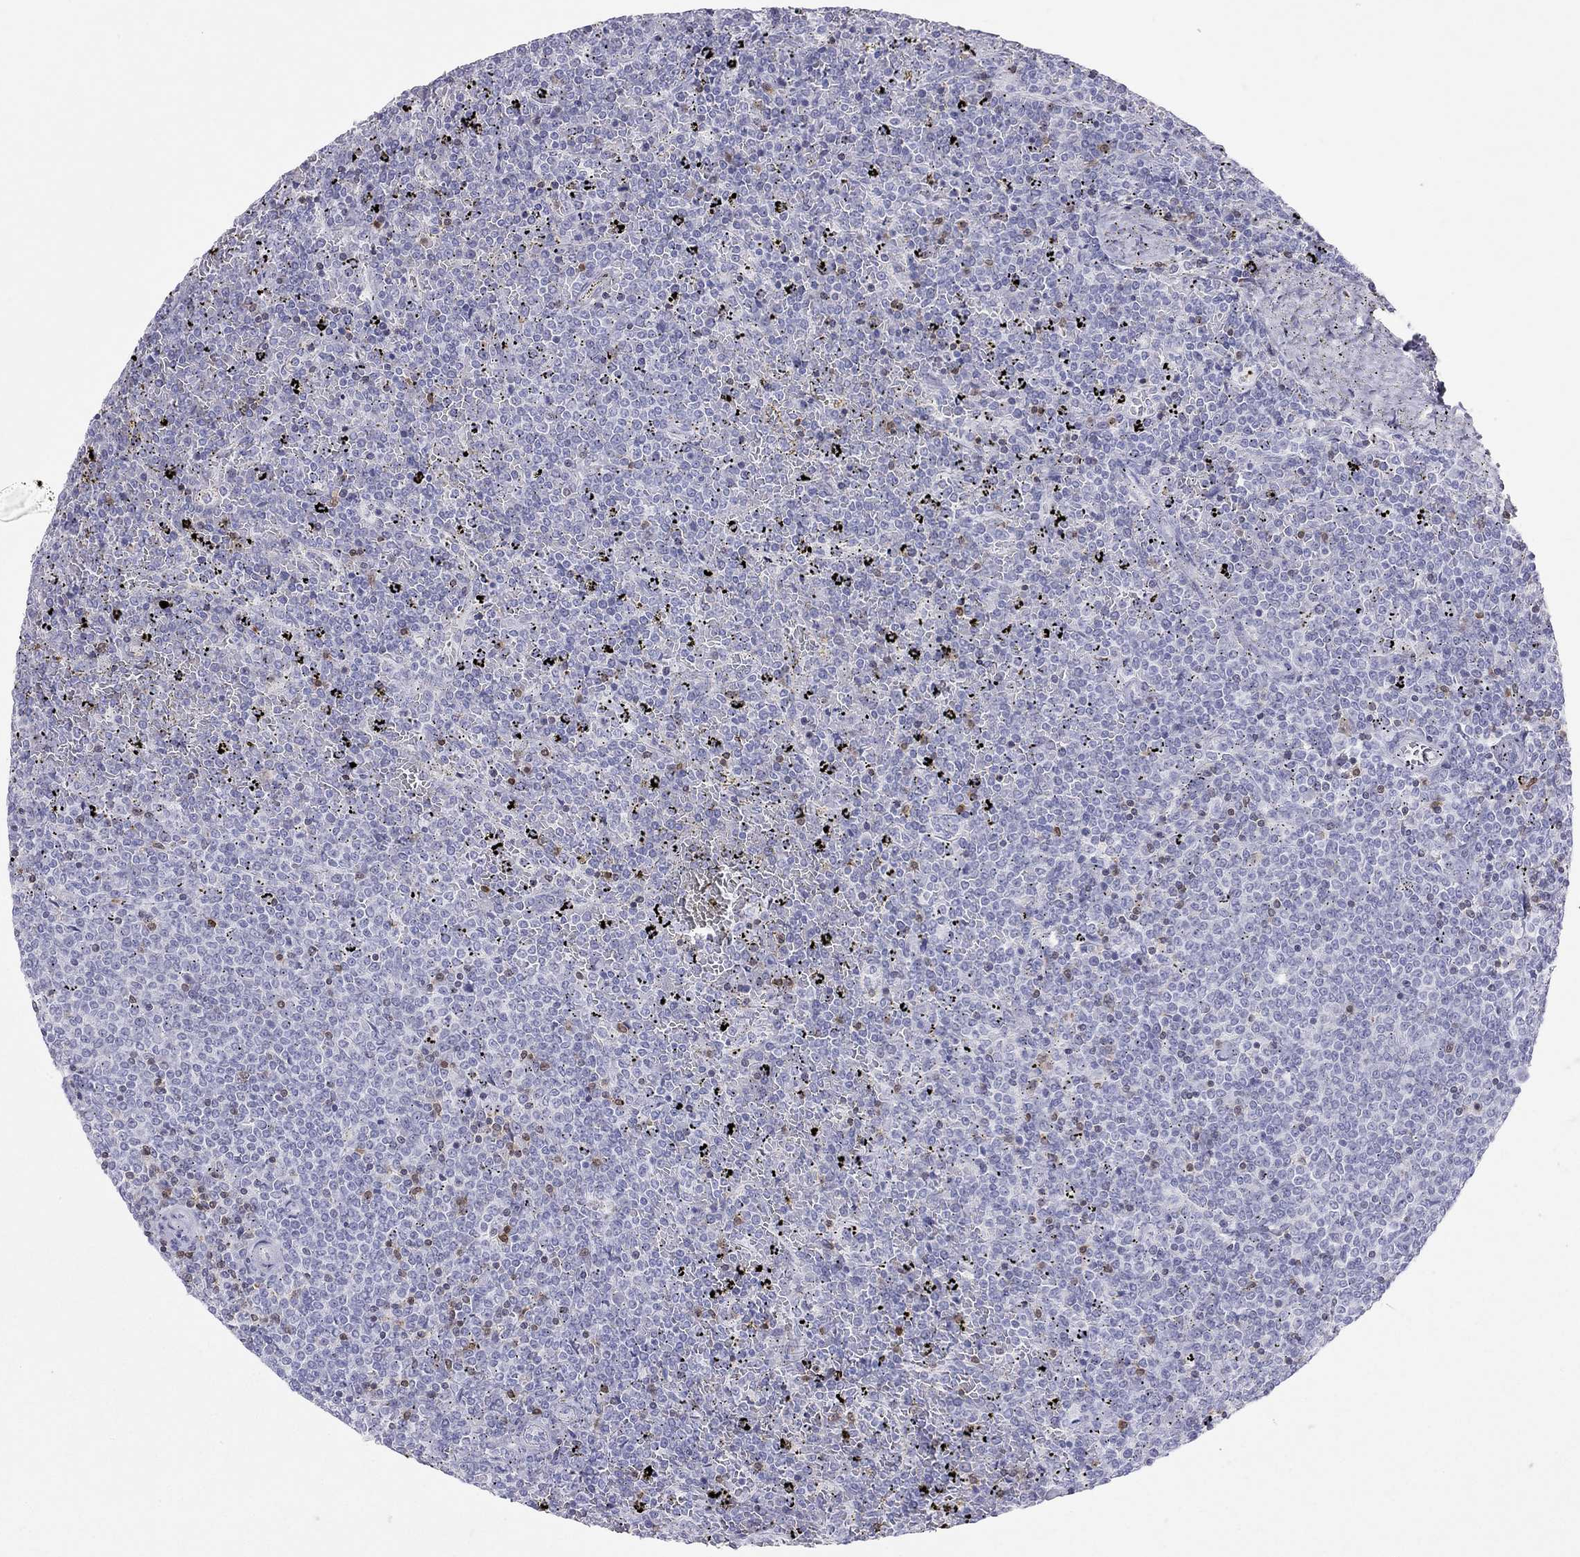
{"staining": {"intensity": "negative", "quantity": "none", "location": "none"}, "tissue": "lymphoma", "cell_type": "Tumor cells", "image_type": "cancer", "snomed": [{"axis": "morphology", "description": "Malignant lymphoma, non-Hodgkin's type, Low grade"}, {"axis": "topography", "description": "Spleen"}], "caption": "Lymphoma was stained to show a protein in brown. There is no significant positivity in tumor cells.", "gene": "SH2D2A", "patient": {"sex": "female", "age": 77}}